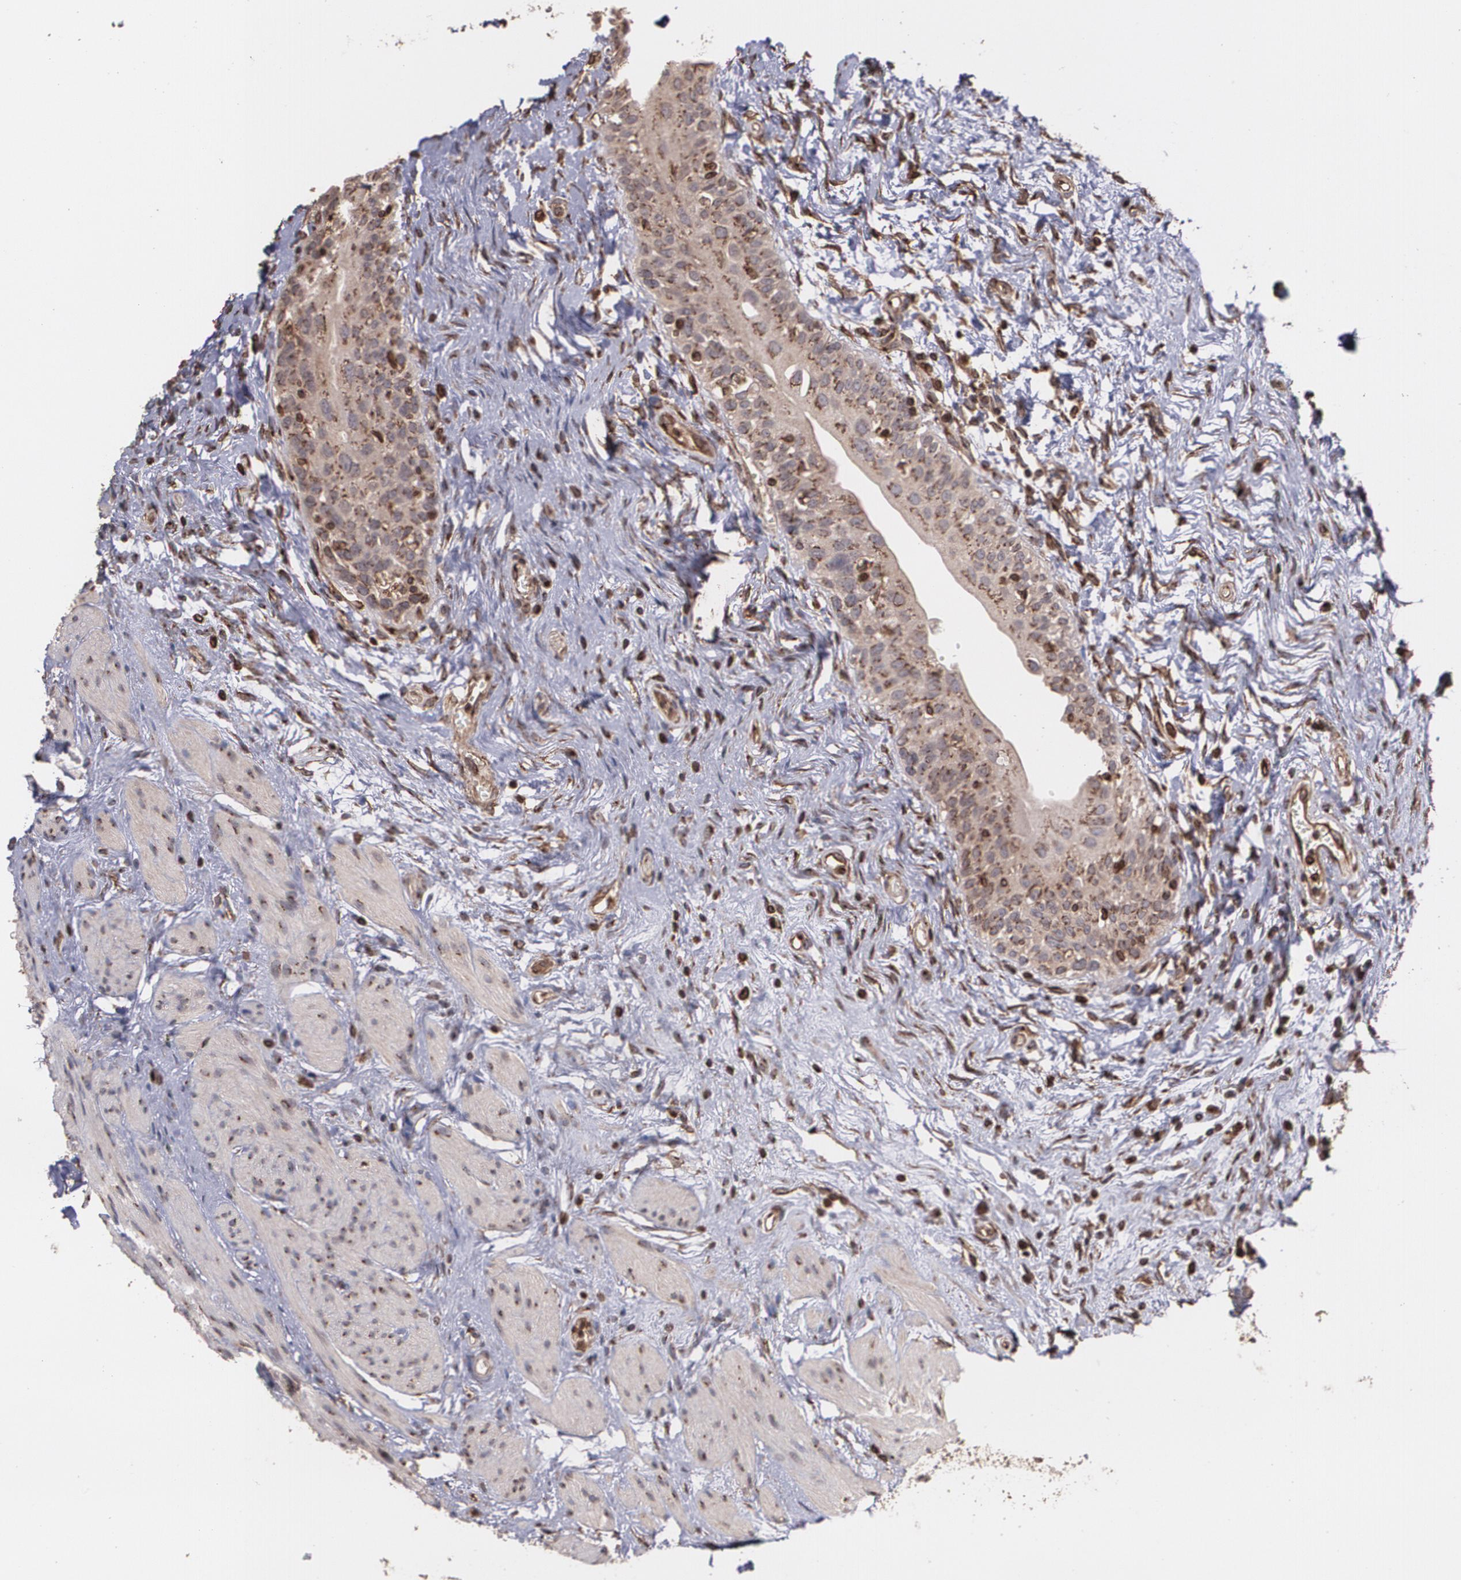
{"staining": {"intensity": "strong", "quantity": ">75%", "location": "cytoplasmic/membranous"}, "tissue": "urinary bladder", "cell_type": "Urothelial cells", "image_type": "normal", "snomed": [{"axis": "morphology", "description": "Normal tissue, NOS"}, {"axis": "topography", "description": "Urinary bladder"}], "caption": "Immunohistochemical staining of unremarkable urinary bladder exhibits strong cytoplasmic/membranous protein positivity in about >75% of urothelial cells. The staining was performed using DAB (3,3'-diaminobenzidine), with brown indicating positive protein expression. Nuclei are stained blue with hematoxylin.", "gene": "TRIP11", "patient": {"sex": "female", "age": 55}}